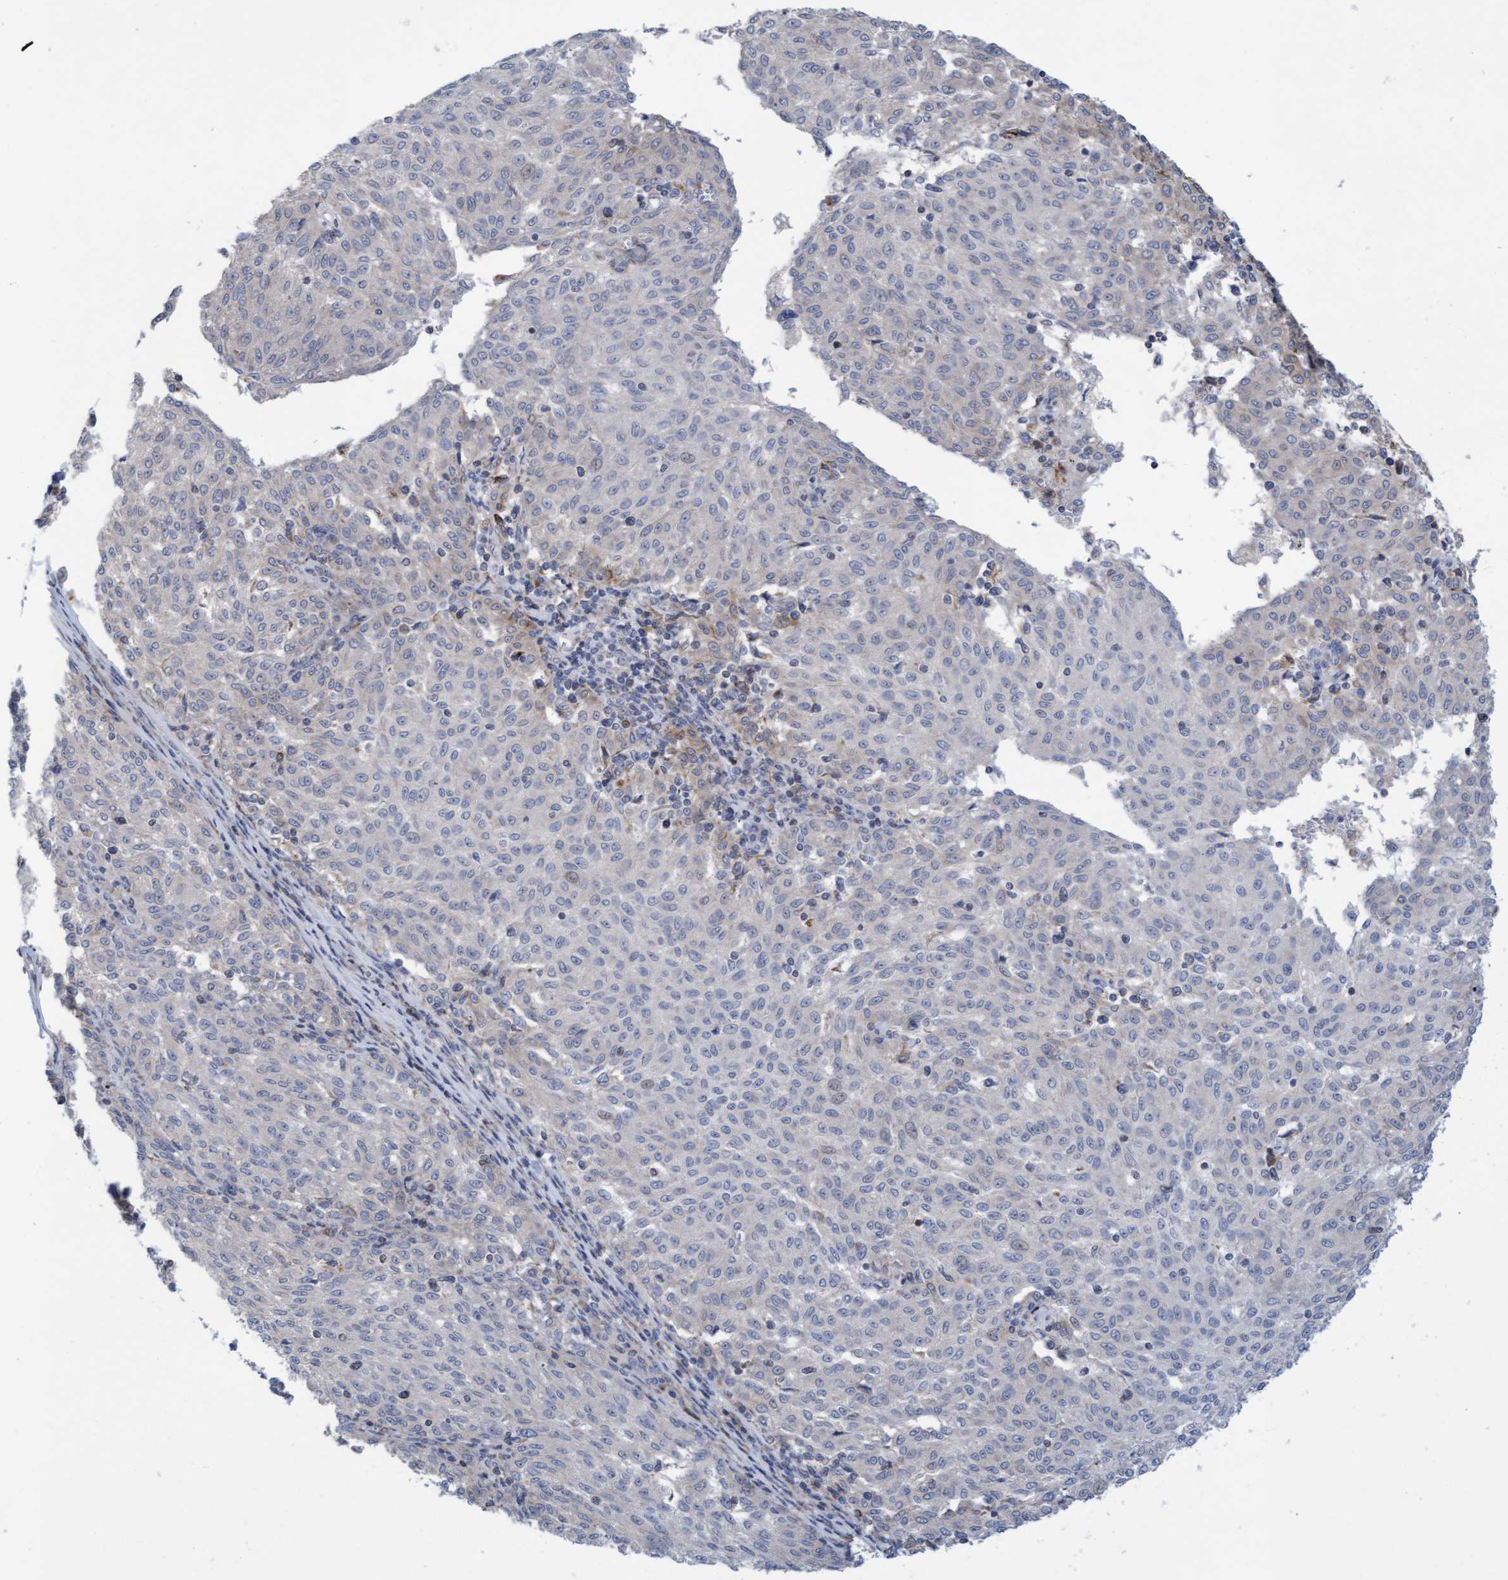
{"staining": {"intensity": "negative", "quantity": "none", "location": "none"}, "tissue": "melanoma", "cell_type": "Tumor cells", "image_type": "cancer", "snomed": [{"axis": "morphology", "description": "Malignant melanoma, NOS"}, {"axis": "topography", "description": "Skin"}], "caption": "Immunohistochemistry (IHC) photomicrograph of malignant melanoma stained for a protein (brown), which exhibits no positivity in tumor cells.", "gene": "SLC28A3", "patient": {"sex": "female", "age": 72}}